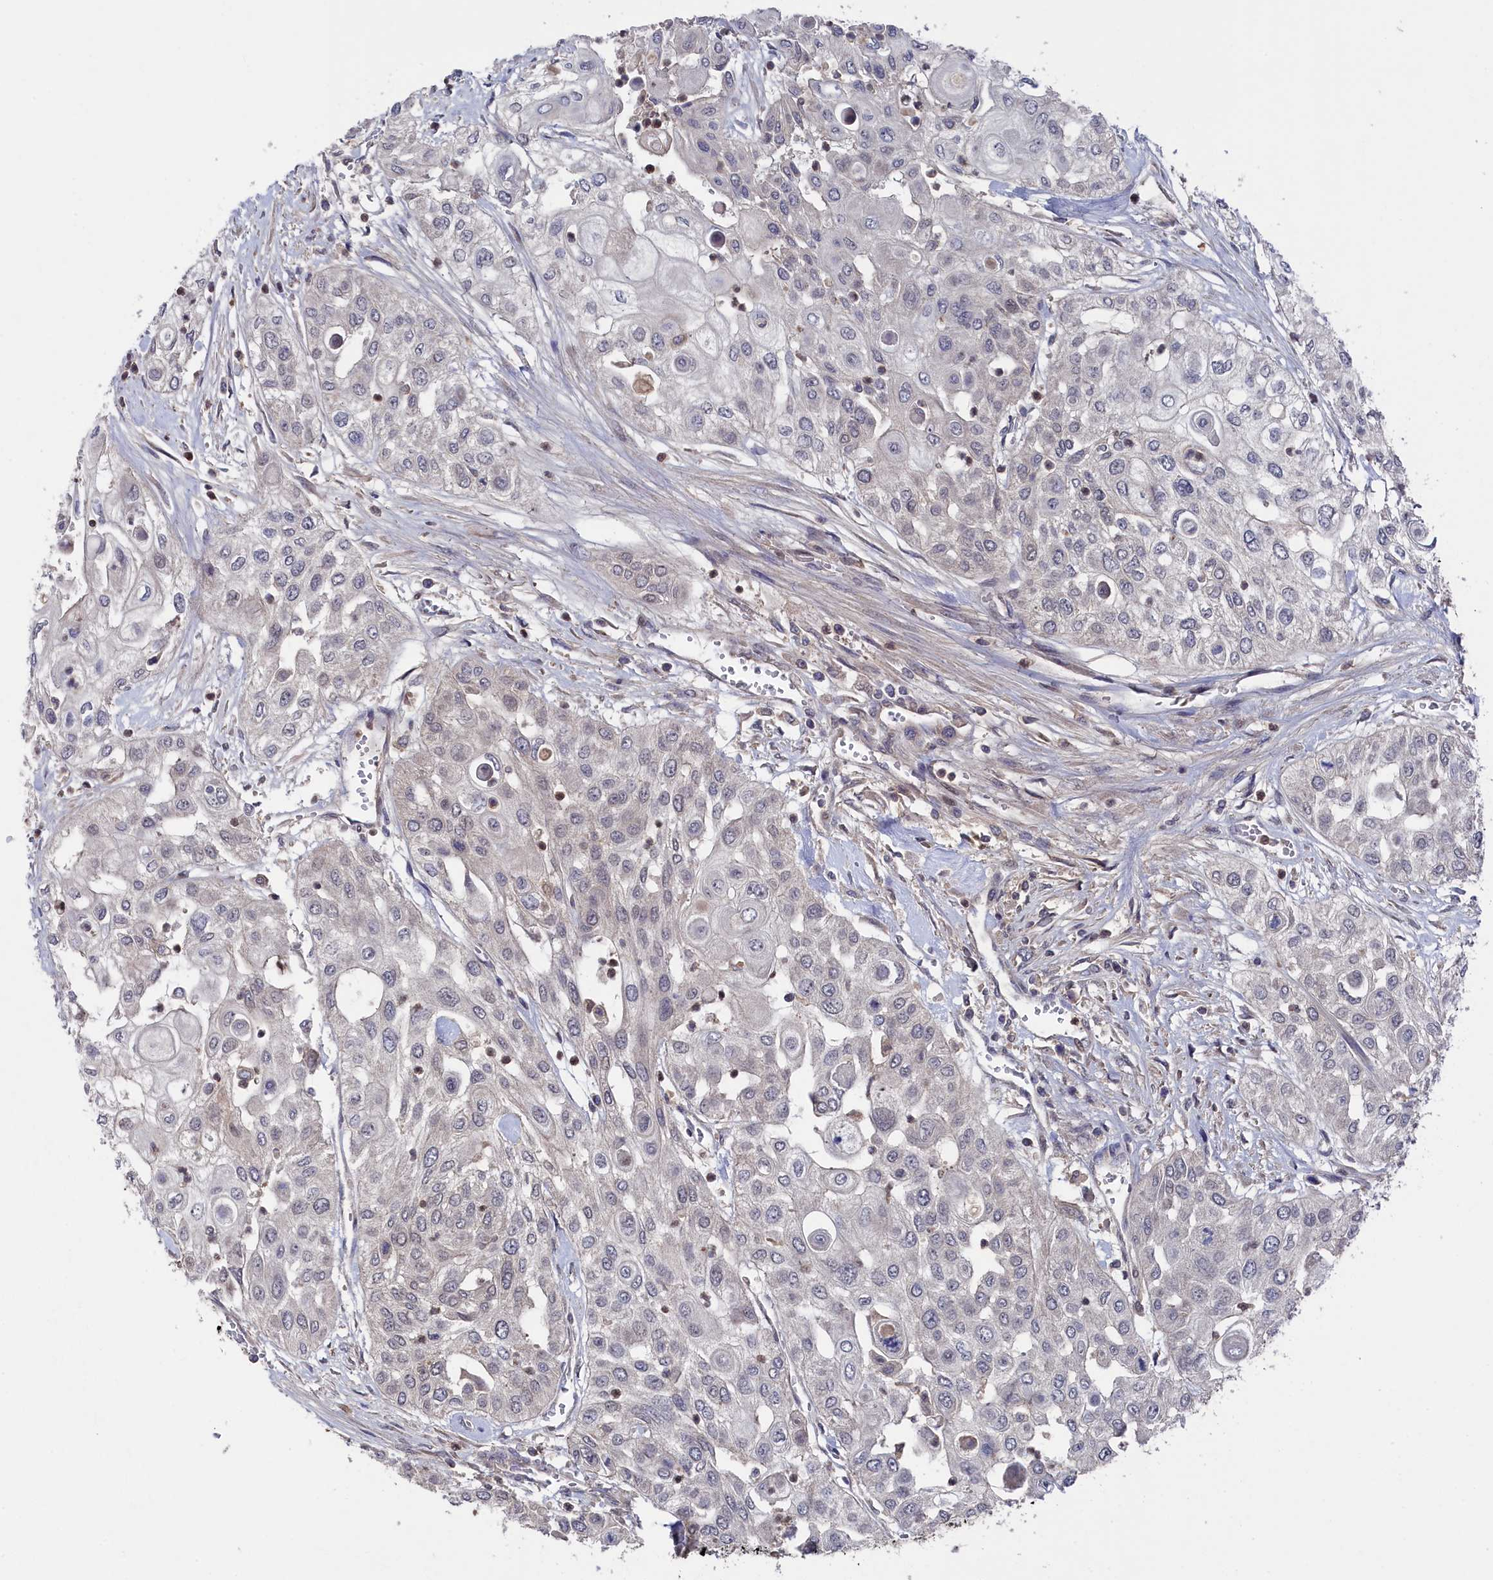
{"staining": {"intensity": "negative", "quantity": "none", "location": "none"}, "tissue": "urothelial cancer", "cell_type": "Tumor cells", "image_type": "cancer", "snomed": [{"axis": "morphology", "description": "Urothelial carcinoma, High grade"}, {"axis": "topography", "description": "Urinary bladder"}], "caption": "Immunohistochemical staining of human urothelial cancer shows no significant staining in tumor cells.", "gene": "TMC5", "patient": {"sex": "female", "age": 79}}